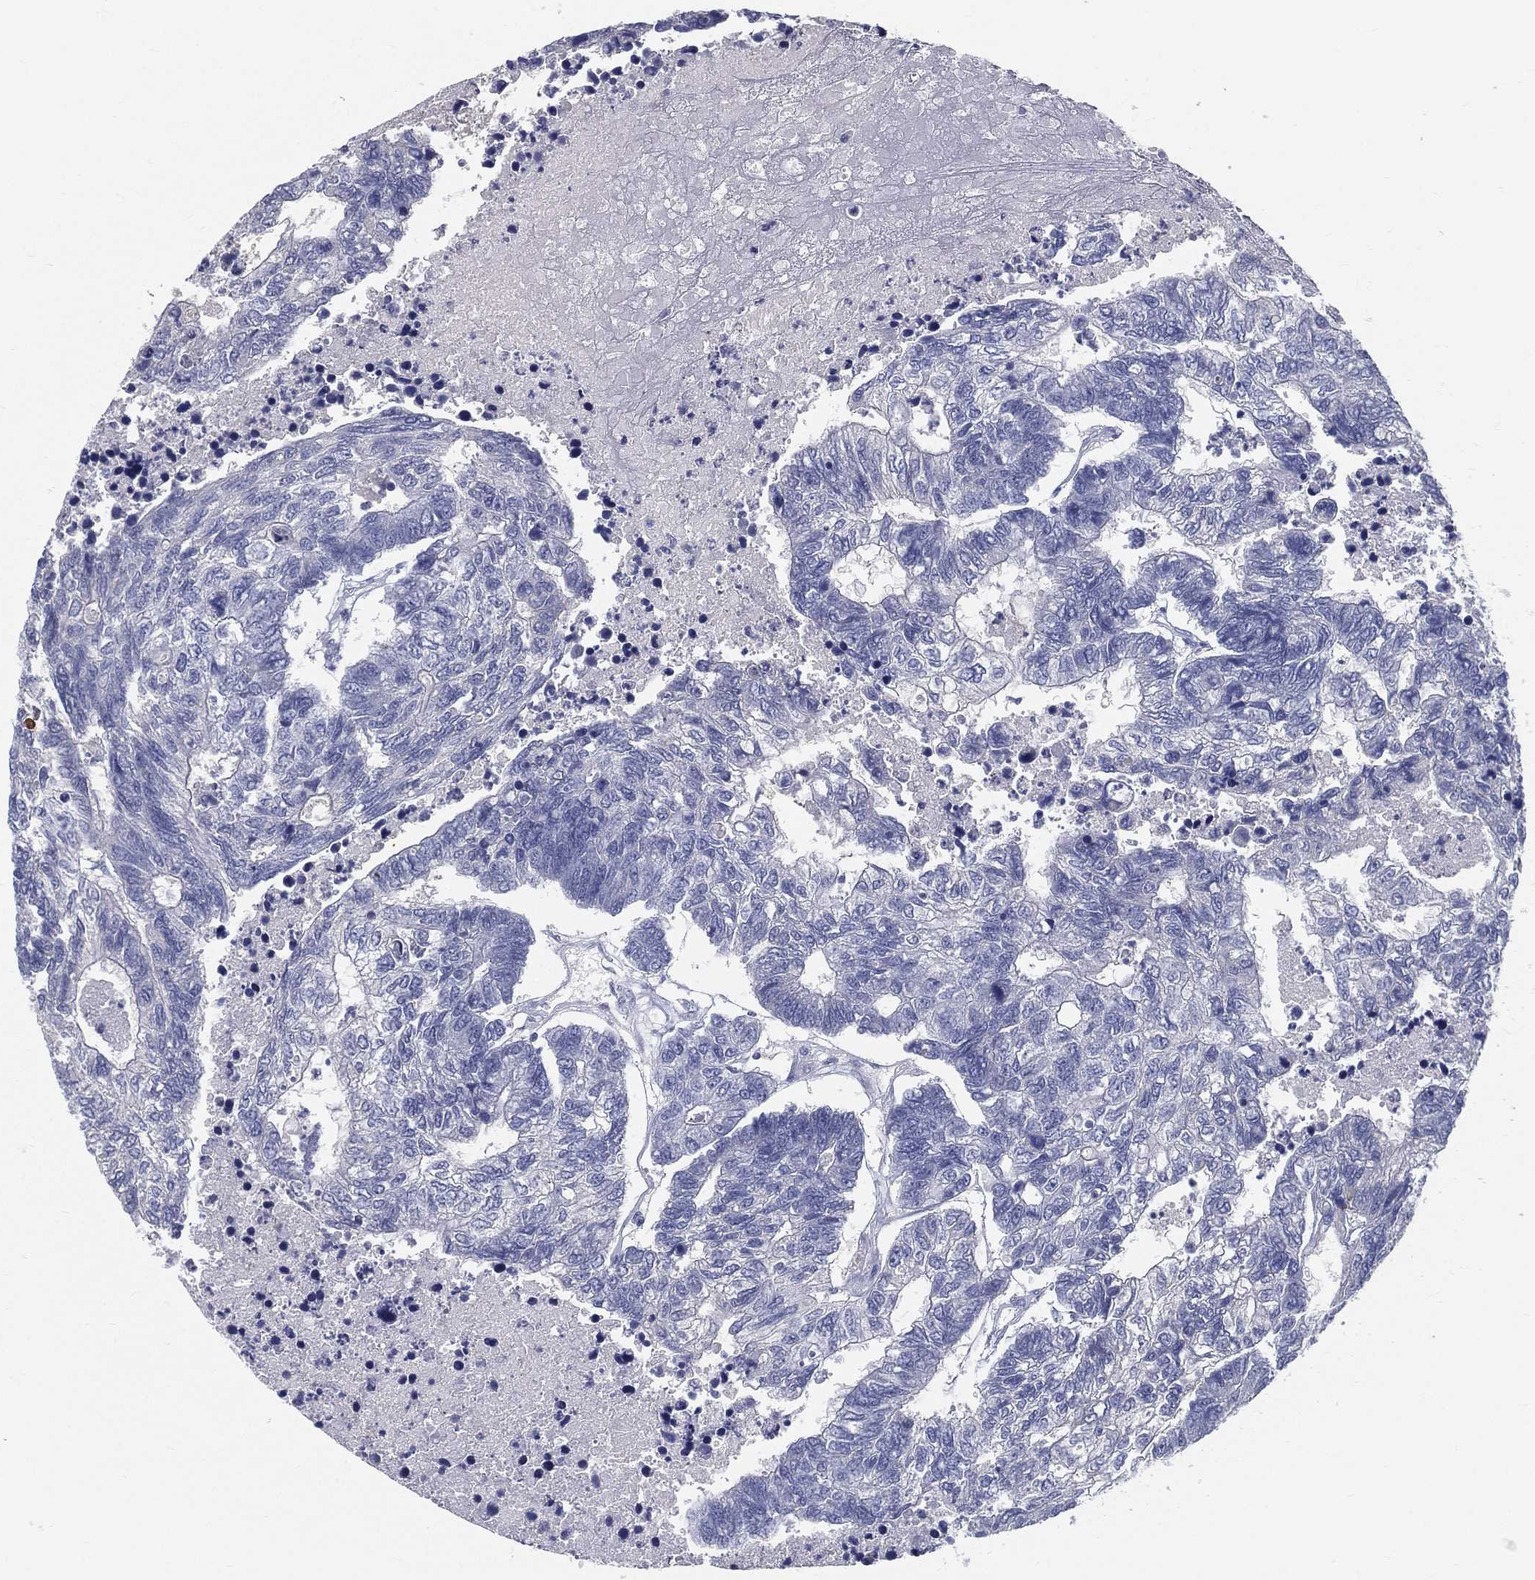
{"staining": {"intensity": "negative", "quantity": "none", "location": "none"}, "tissue": "colorectal cancer", "cell_type": "Tumor cells", "image_type": "cancer", "snomed": [{"axis": "morphology", "description": "Adenocarcinoma, NOS"}, {"axis": "topography", "description": "Colon"}], "caption": "Tumor cells show no significant protein staining in colorectal cancer. The staining is performed using DAB brown chromogen with nuclei counter-stained in using hematoxylin.", "gene": "STS", "patient": {"sex": "female", "age": 48}}